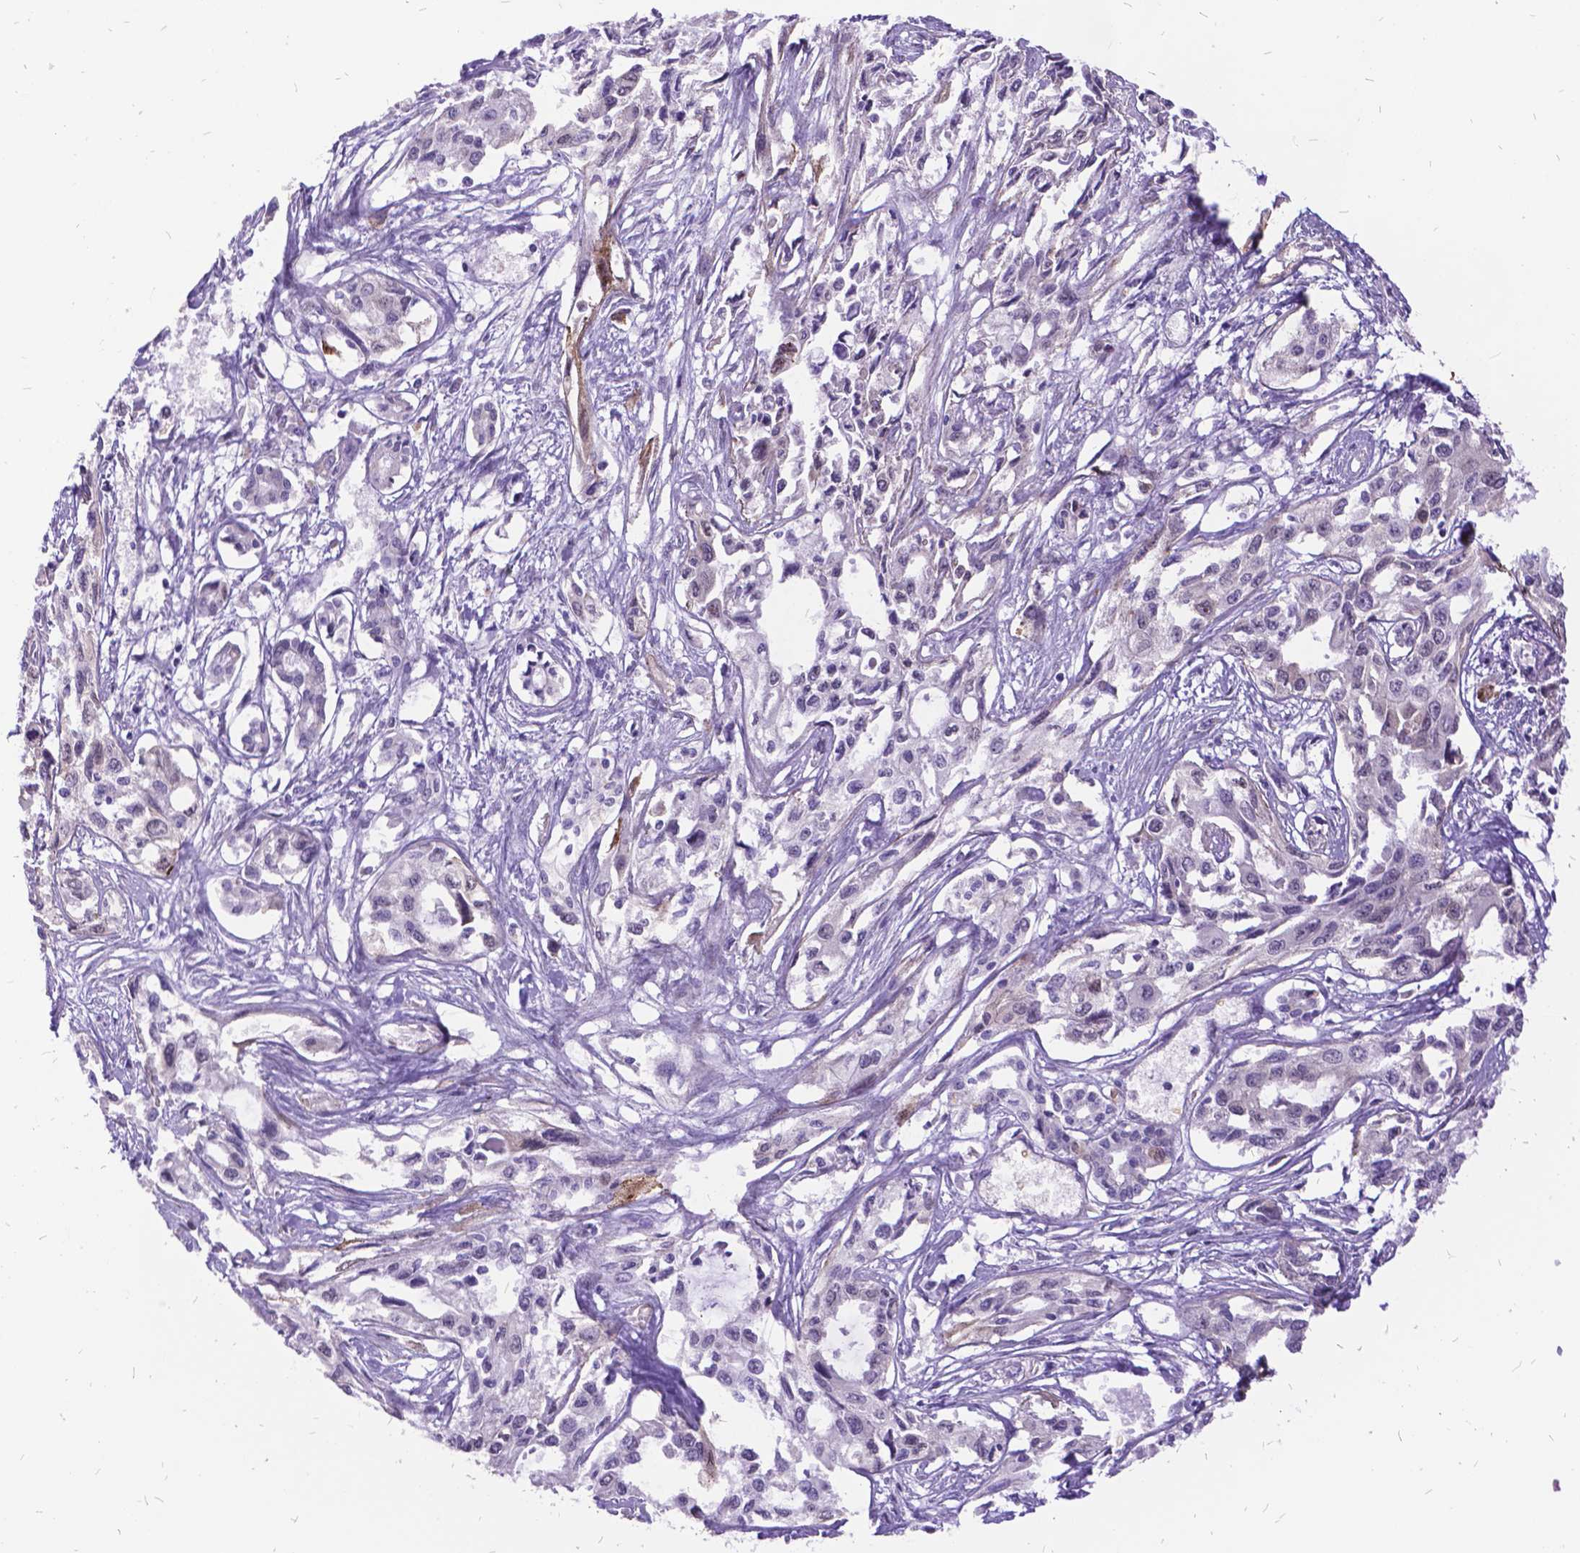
{"staining": {"intensity": "negative", "quantity": "none", "location": "none"}, "tissue": "pancreatic cancer", "cell_type": "Tumor cells", "image_type": "cancer", "snomed": [{"axis": "morphology", "description": "Adenocarcinoma, NOS"}, {"axis": "topography", "description": "Pancreas"}], "caption": "Pancreatic cancer (adenocarcinoma) stained for a protein using IHC shows no positivity tumor cells.", "gene": "GRB7", "patient": {"sex": "female", "age": 55}}